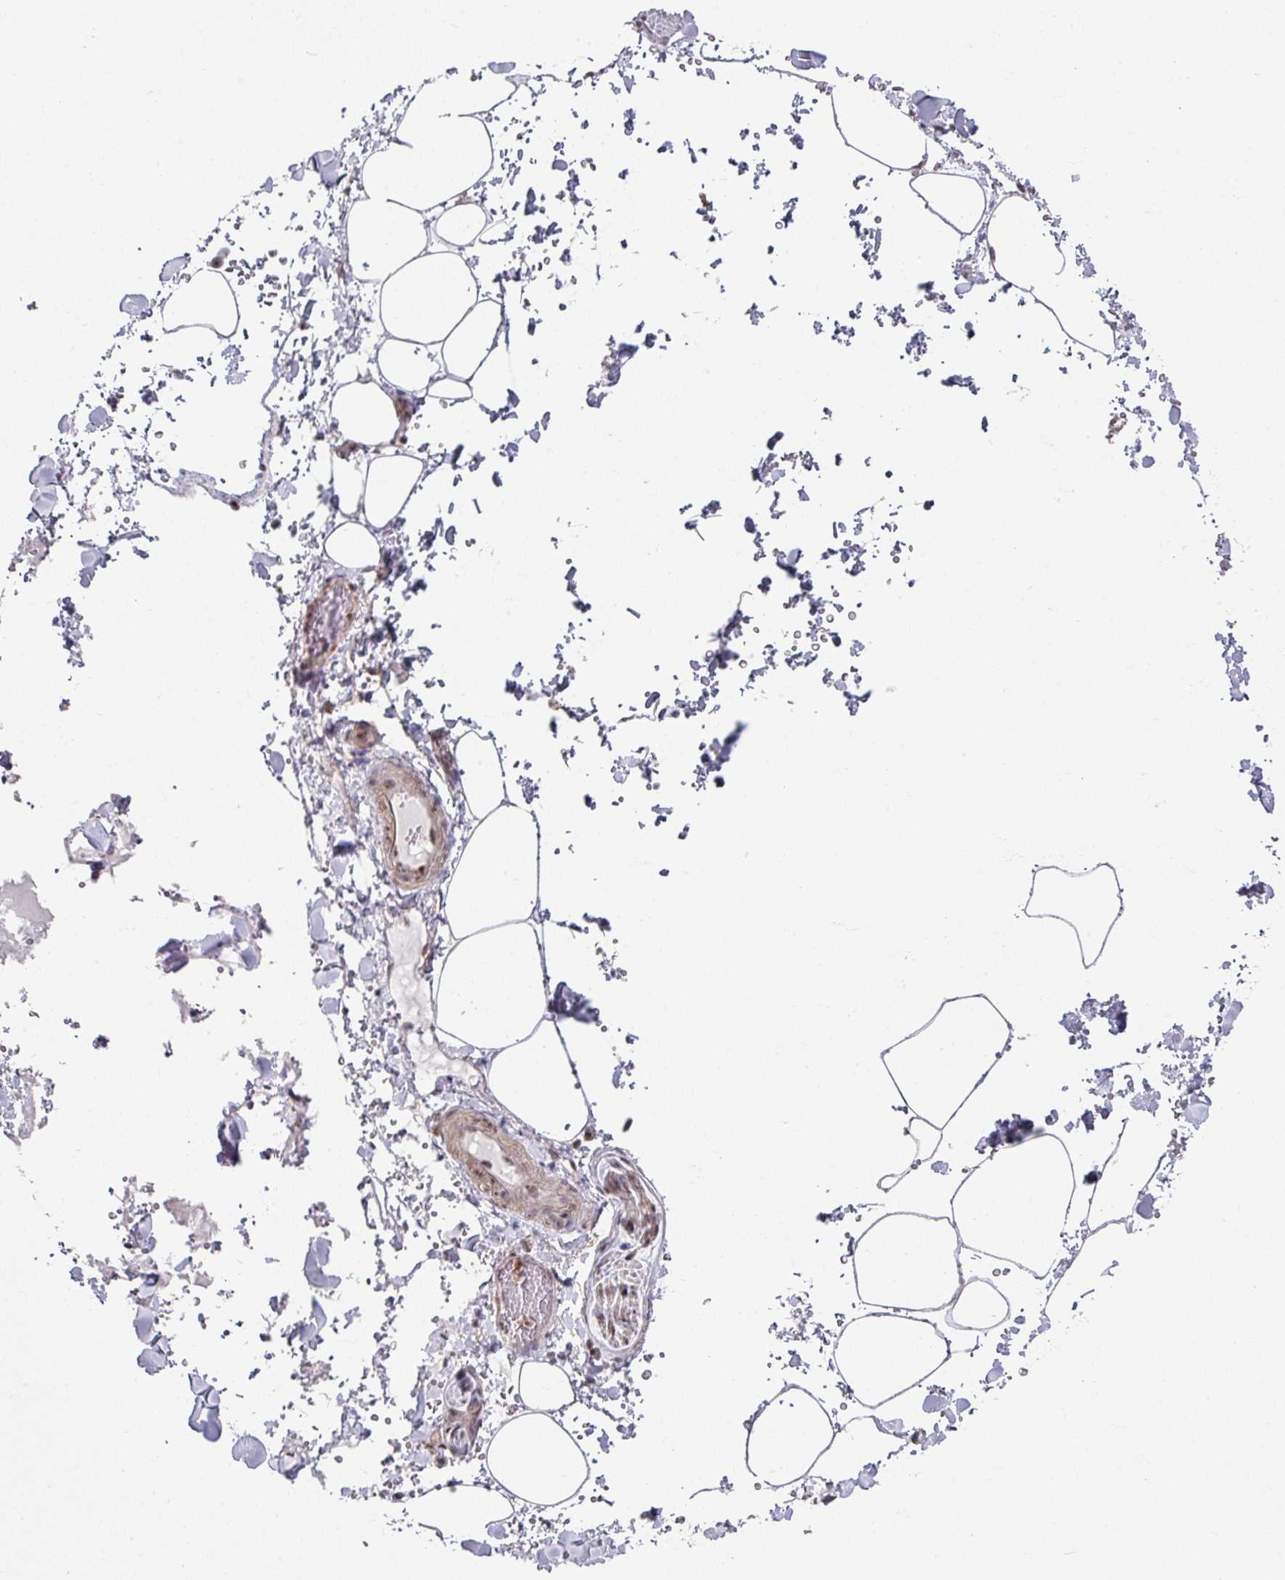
{"staining": {"intensity": "negative", "quantity": "none", "location": "none"}, "tissue": "adipose tissue", "cell_type": "Adipocytes", "image_type": "normal", "snomed": [{"axis": "morphology", "description": "Normal tissue, NOS"}, {"axis": "topography", "description": "Rectum"}, {"axis": "topography", "description": "Peripheral nerve tissue"}], "caption": "IHC micrograph of normal adipose tissue: adipose tissue stained with DAB demonstrates no significant protein positivity in adipocytes. Nuclei are stained in blue.", "gene": "TMED5", "patient": {"sex": "female", "age": 69}}